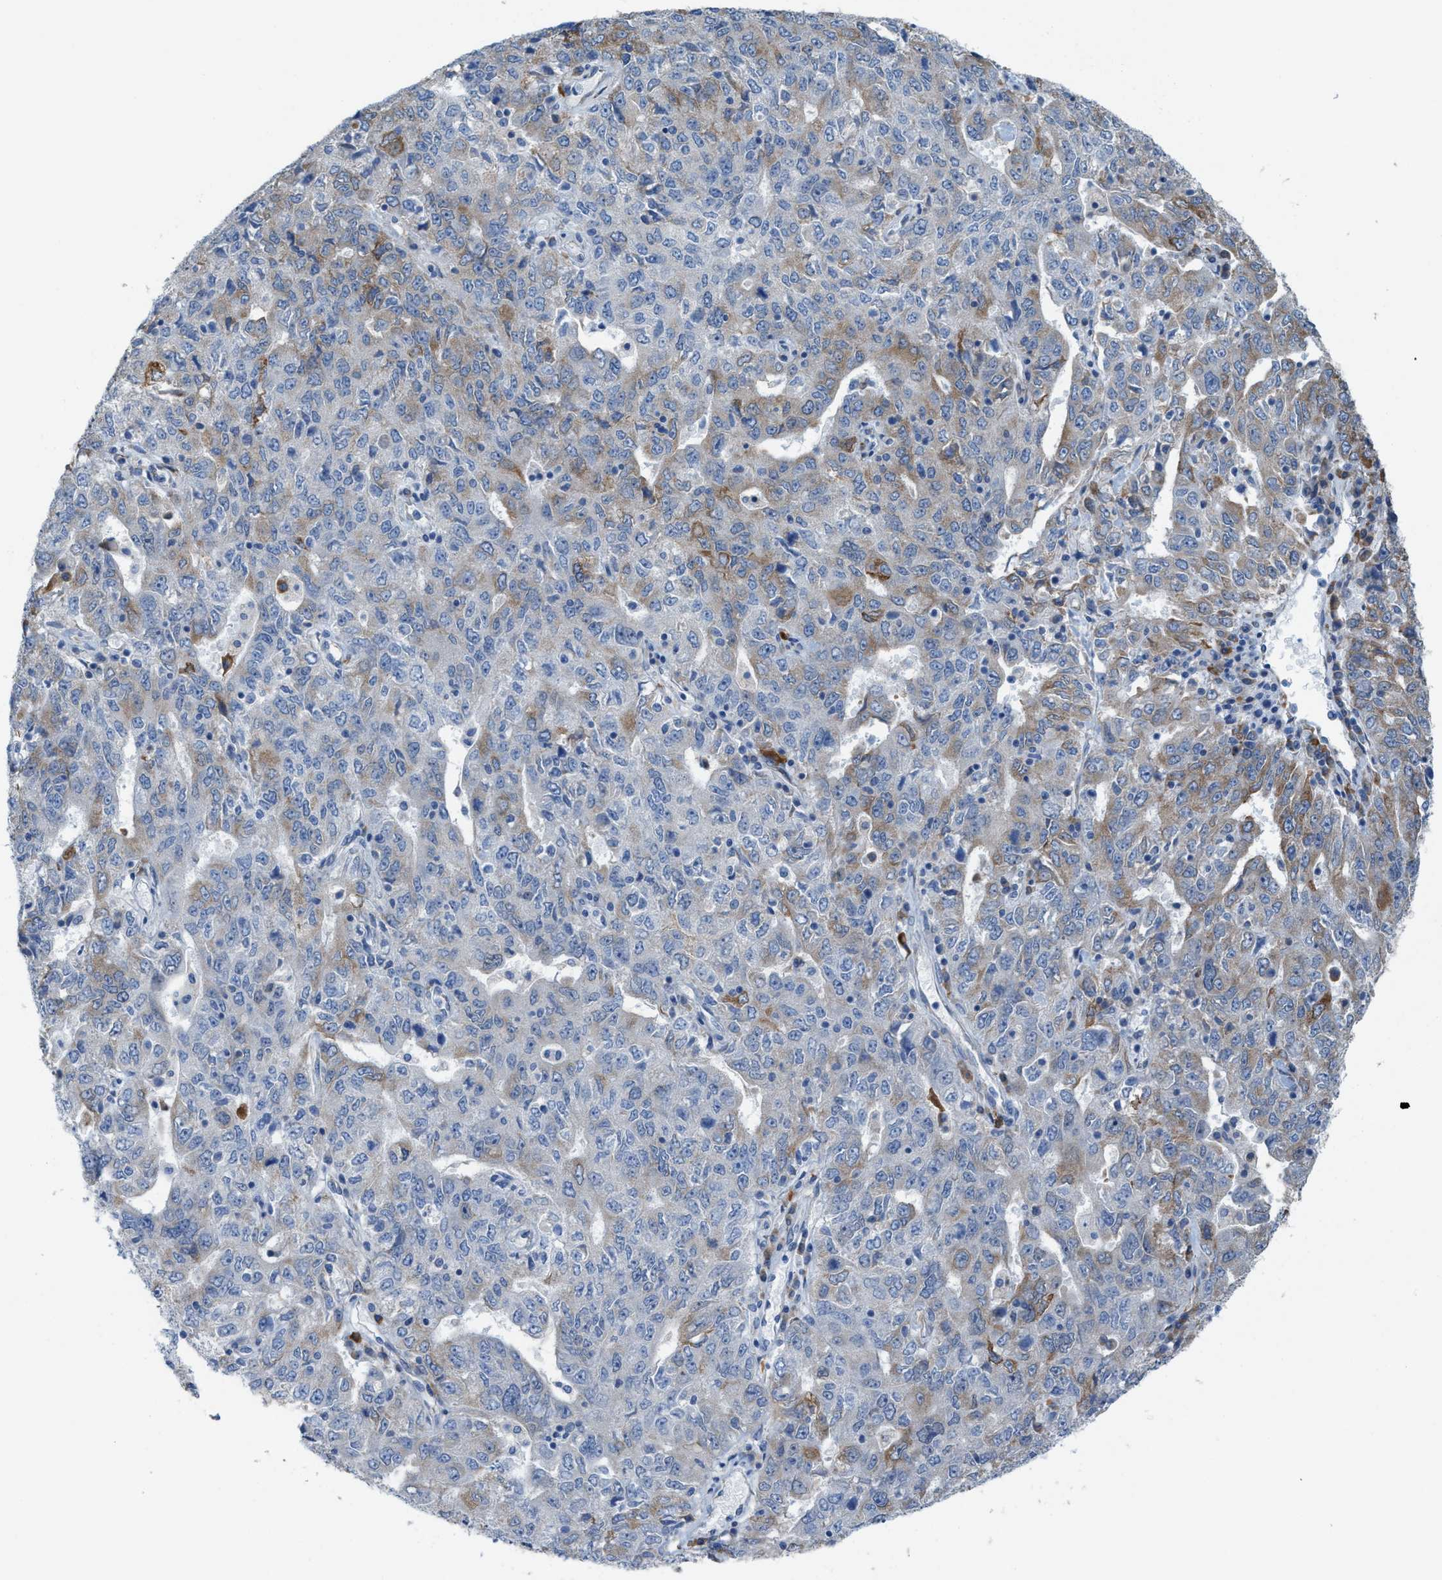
{"staining": {"intensity": "moderate", "quantity": "25%-75%", "location": "cytoplasmic/membranous"}, "tissue": "ovarian cancer", "cell_type": "Tumor cells", "image_type": "cancer", "snomed": [{"axis": "morphology", "description": "Carcinoma, endometroid"}, {"axis": "topography", "description": "Ovary"}], "caption": "DAB immunohistochemical staining of human ovarian cancer shows moderate cytoplasmic/membranous protein staining in about 25%-75% of tumor cells. (DAB (3,3'-diaminobenzidine) IHC, brown staining for protein, blue staining for nuclei).", "gene": "KIFC3", "patient": {"sex": "female", "age": 62}}